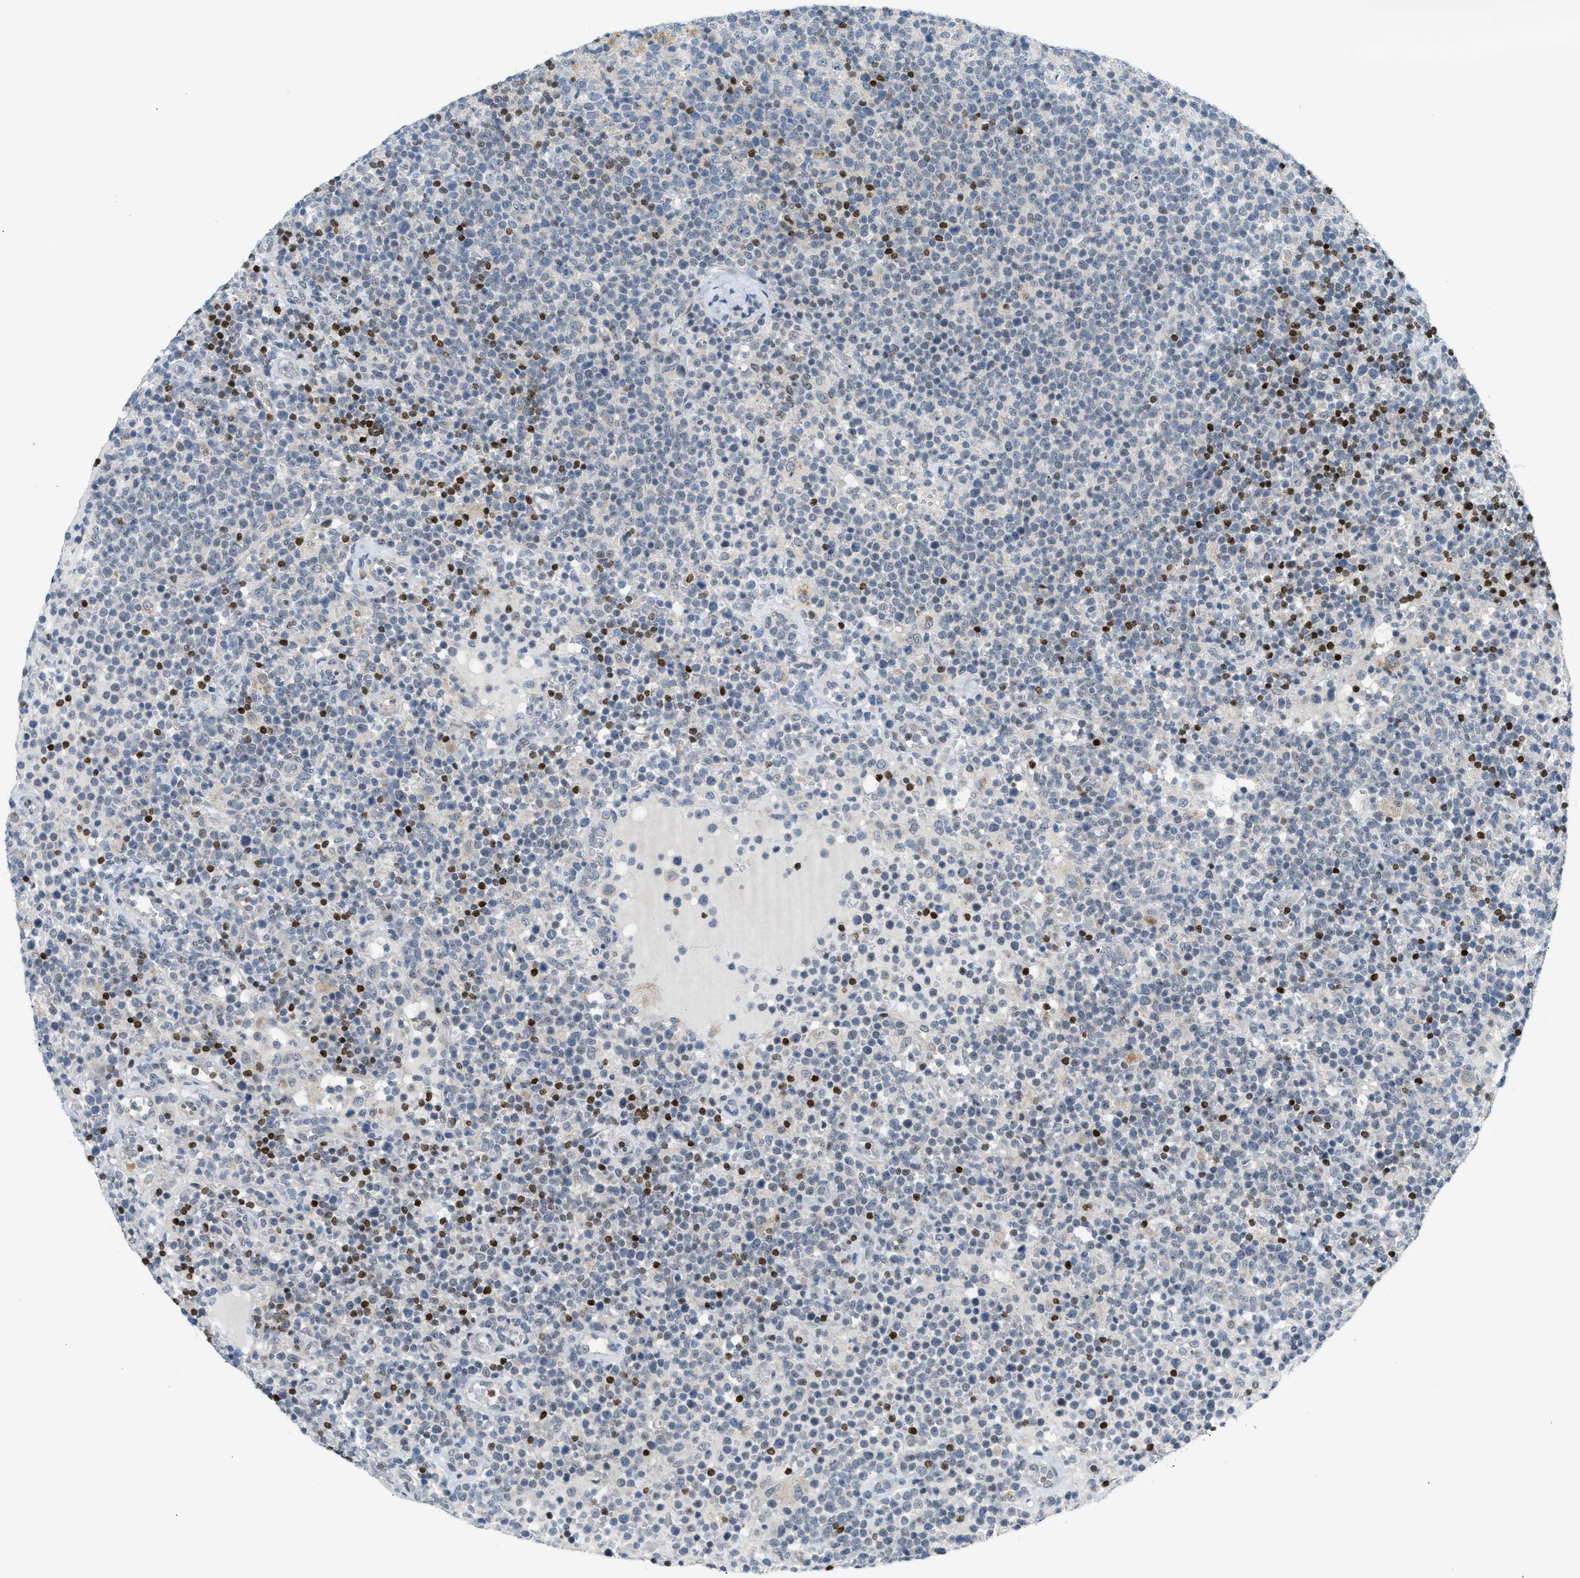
{"staining": {"intensity": "negative", "quantity": "none", "location": "none"}, "tissue": "lymphoma", "cell_type": "Tumor cells", "image_type": "cancer", "snomed": [{"axis": "morphology", "description": "Malignant lymphoma, non-Hodgkin's type, High grade"}, {"axis": "topography", "description": "Lymph node"}], "caption": "This is a micrograph of immunohistochemistry staining of high-grade malignant lymphoma, non-Hodgkin's type, which shows no expression in tumor cells. (DAB IHC with hematoxylin counter stain).", "gene": "NPS", "patient": {"sex": "male", "age": 61}}